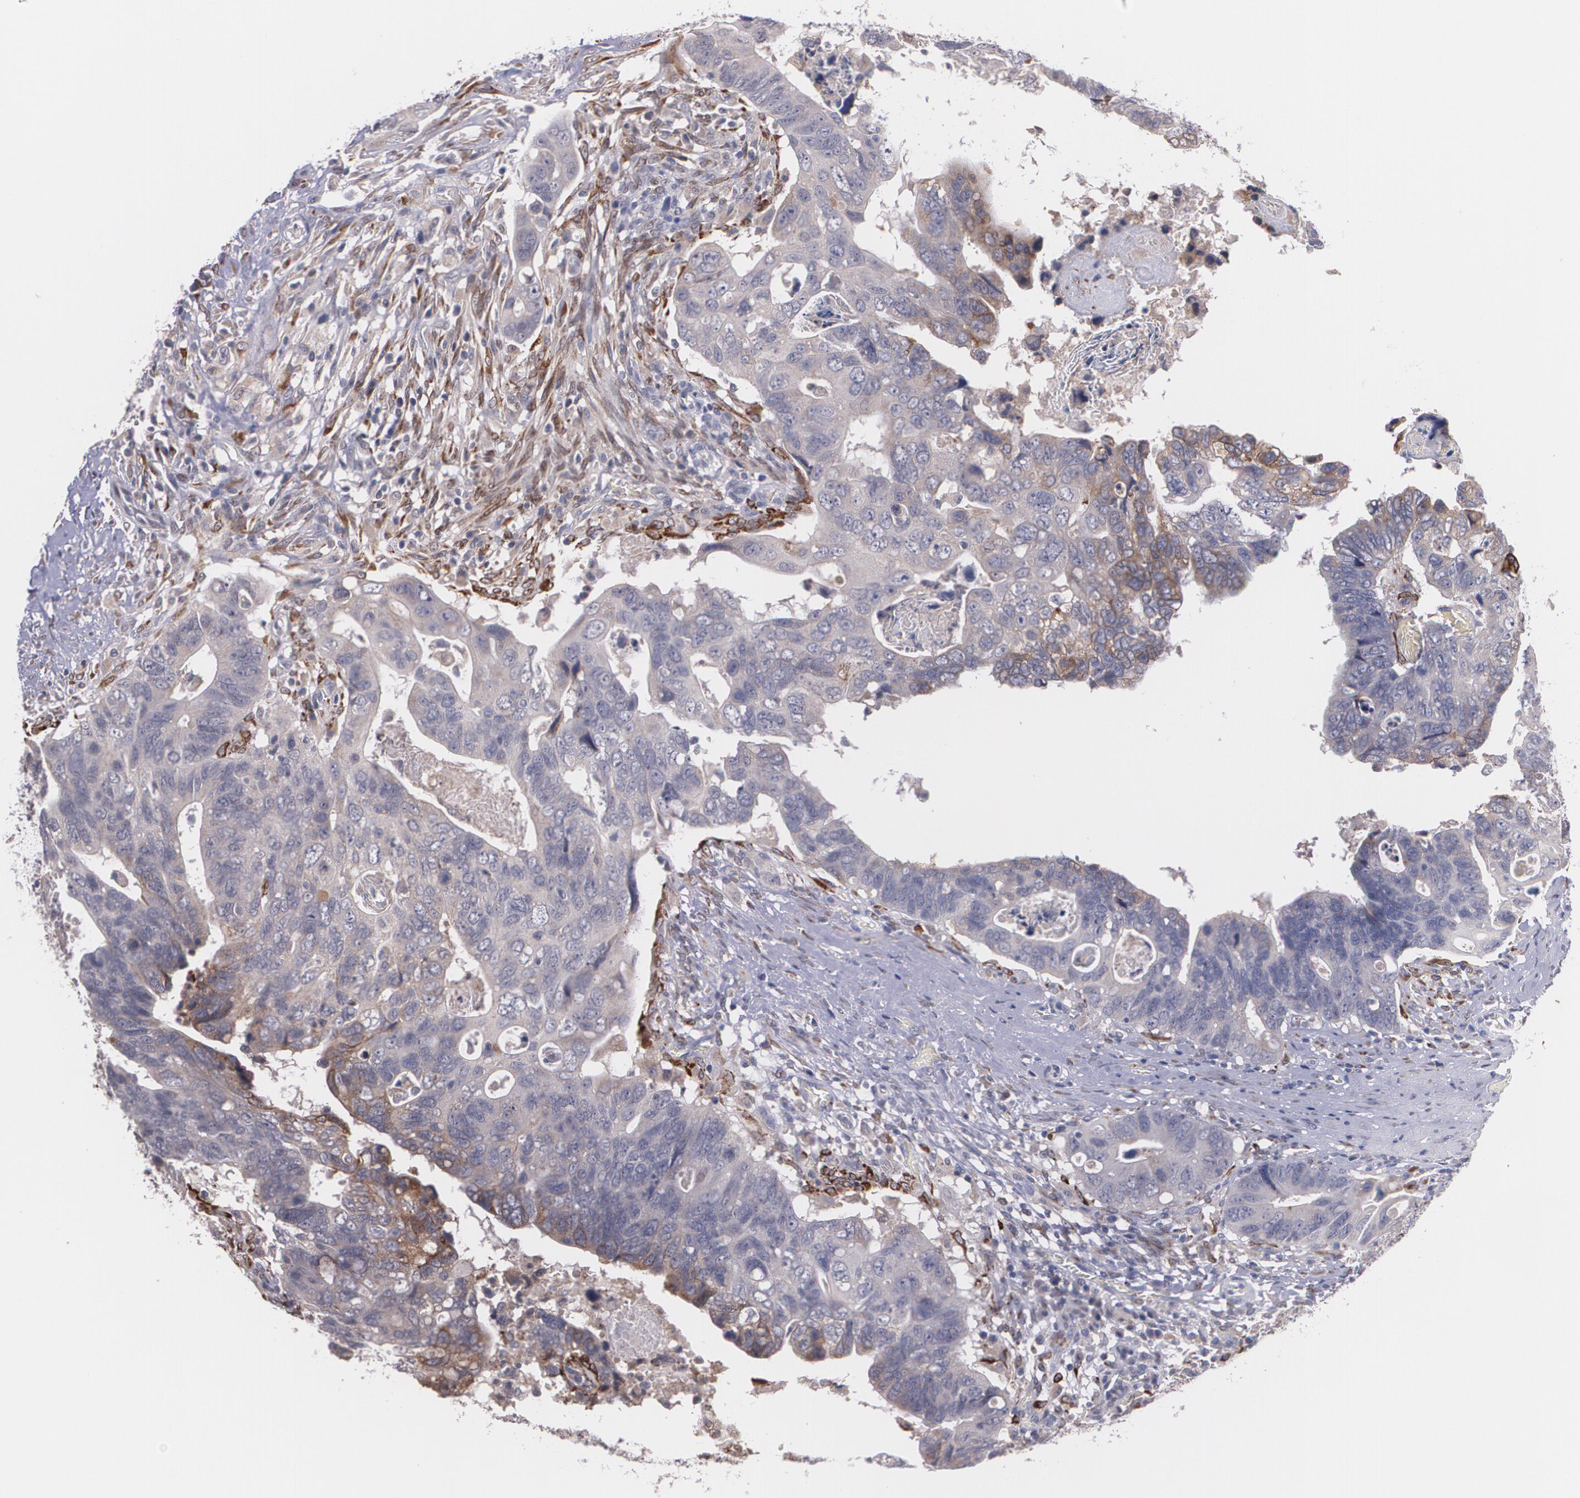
{"staining": {"intensity": "weak", "quantity": "<25%", "location": "cytoplasmic/membranous"}, "tissue": "colorectal cancer", "cell_type": "Tumor cells", "image_type": "cancer", "snomed": [{"axis": "morphology", "description": "Adenocarcinoma, NOS"}, {"axis": "topography", "description": "Rectum"}], "caption": "A micrograph of human colorectal cancer is negative for staining in tumor cells.", "gene": "IFNGR2", "patient": {"sex": "male", "age": 53}}